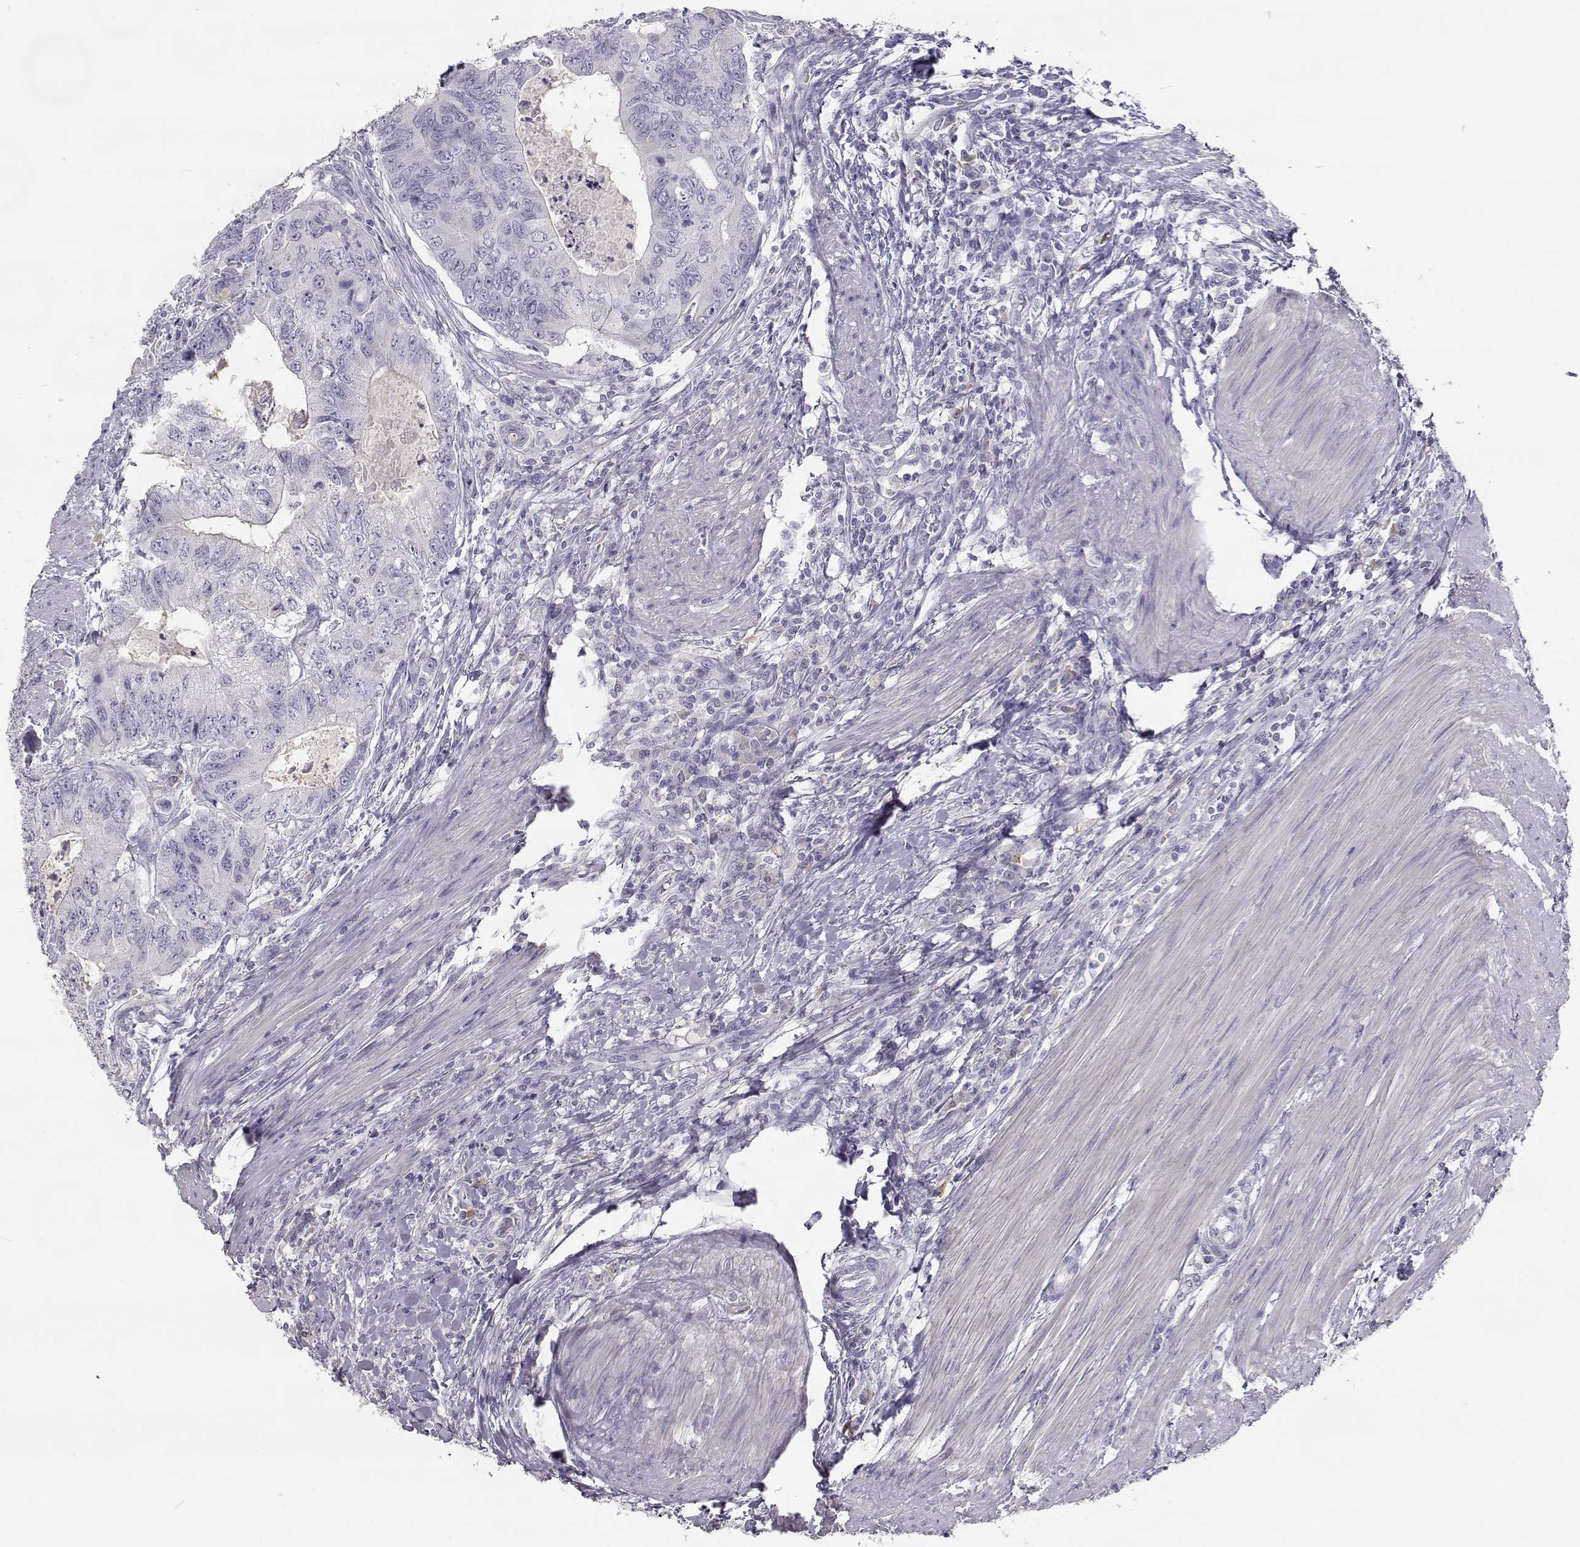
{"staining": {"intensity": "negative", "quantity": "none", "location": "none"}, "tissue": "colorectal cancer", "cell_type": "Tumor cells", "image_type": "cancer", "snomed": [{"axis": "morphology", "description": "Adenocarcinoma, NOS"}, {"axis": "topography", "description": "Colon"}], "caption": "A high-resolution photomicrograph shows immunohistochemistry staining of colorectal adenocarcinoma, which exhibits no significant positivity in tumor cells.", "gene": "SLCO6A1", "patient": {"sex": "male", "age": 53}}